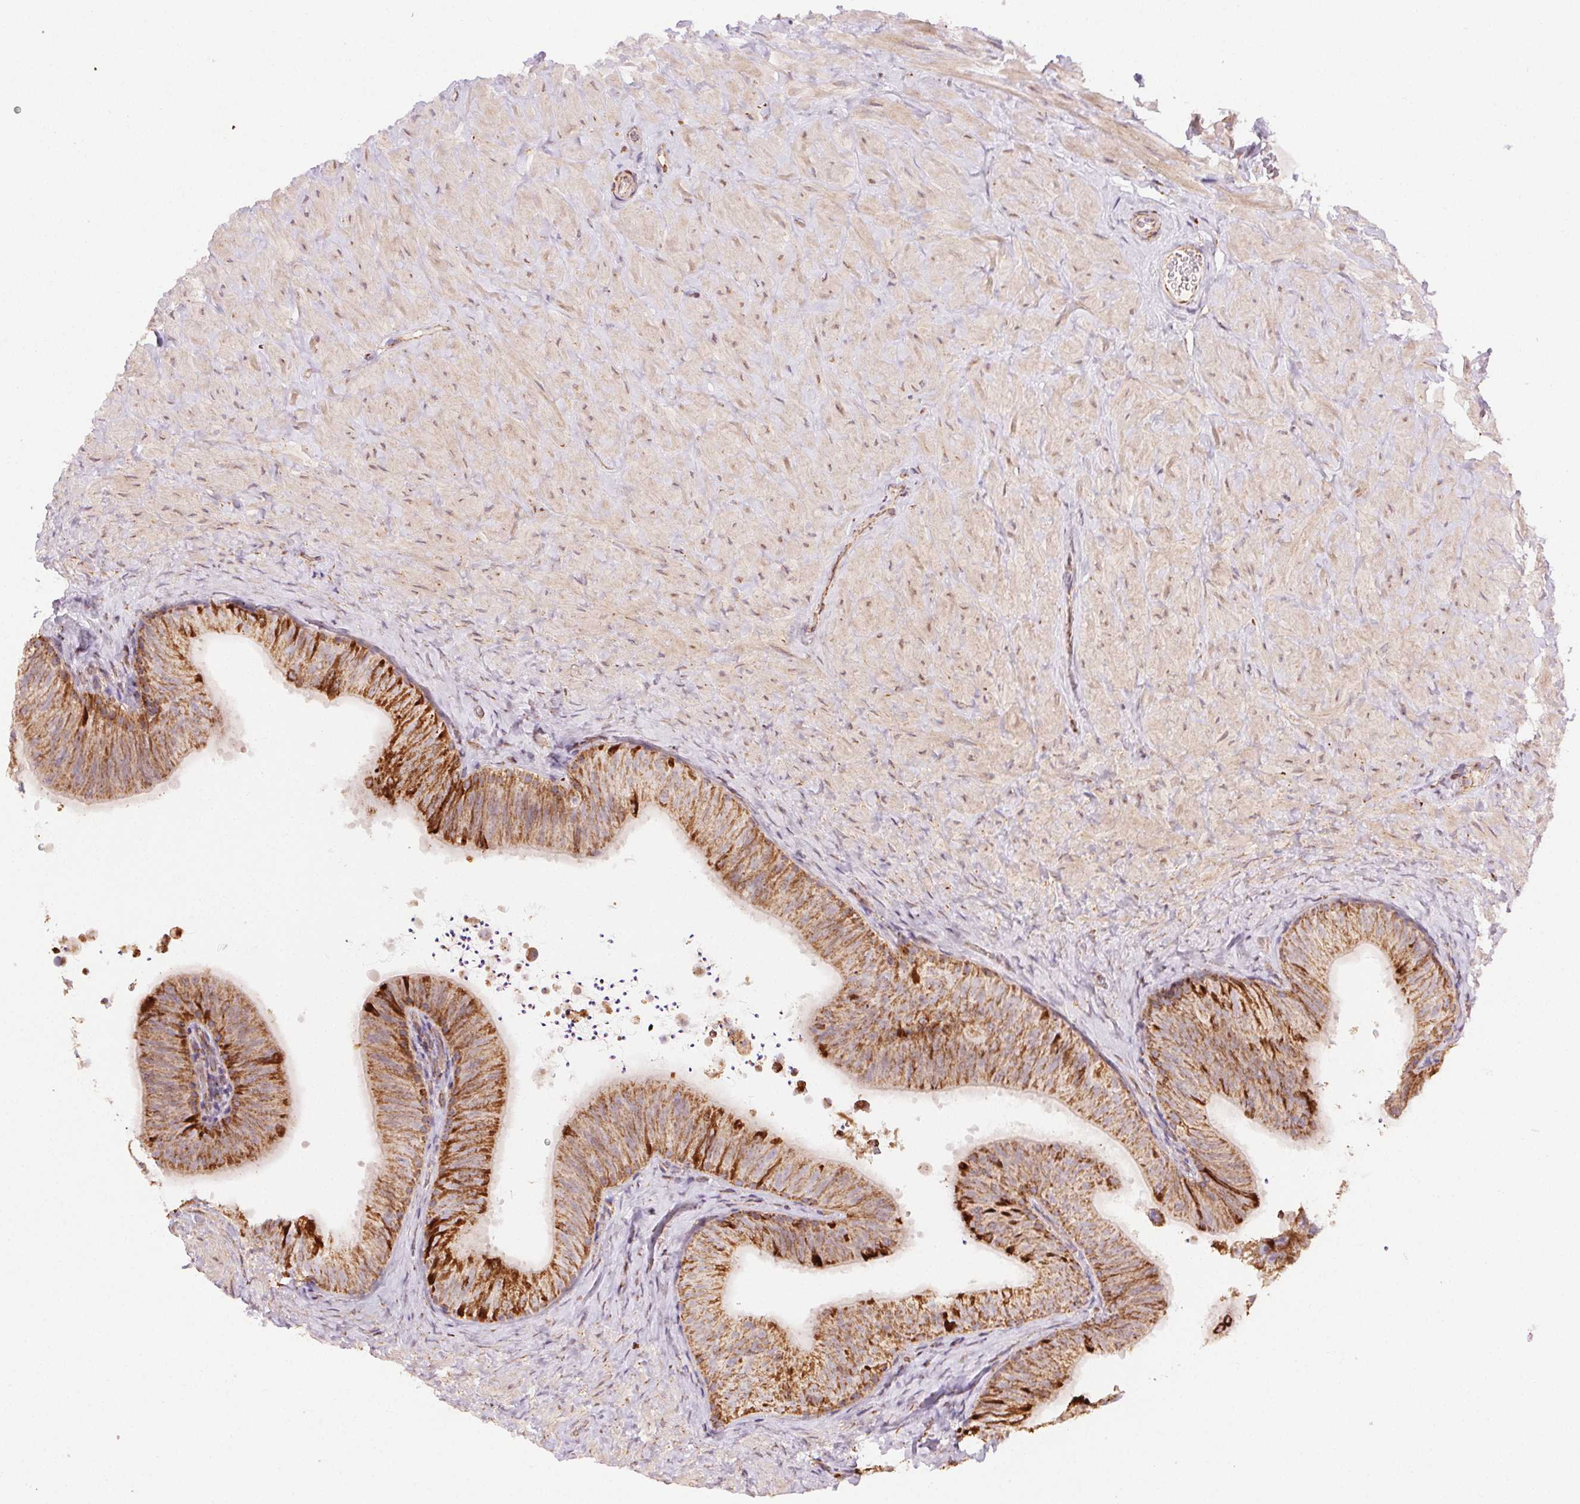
{"staining": {"intensity": "moderate", "quantity": "25%-75%", "location": "cytoplasmic/membranous"}, "tissue": "epididymis", "cell_type": "Glandular cells", "image_type": "normal", "snomed": [{"axis": "morphology", "description": "Normal tissue, NOS"}, {"axis": "topography", "description": "Epididymis, spermatic cord, NOS"}, {"axis": "topography", "description": "Epididymis"}], "caption": "Immunohistochemistry photomicrograph of benign epididymis: epididymis stained using immunohistochemistry (IHC) displays medium levels of moderate protein expression localized specifically in the cytoplasmic/membranous of glandular cells, appearing as a cytoplasmic/membranous brown color.", "gene": "CLPB", "patient": {"sex": "male", "age": 31}}